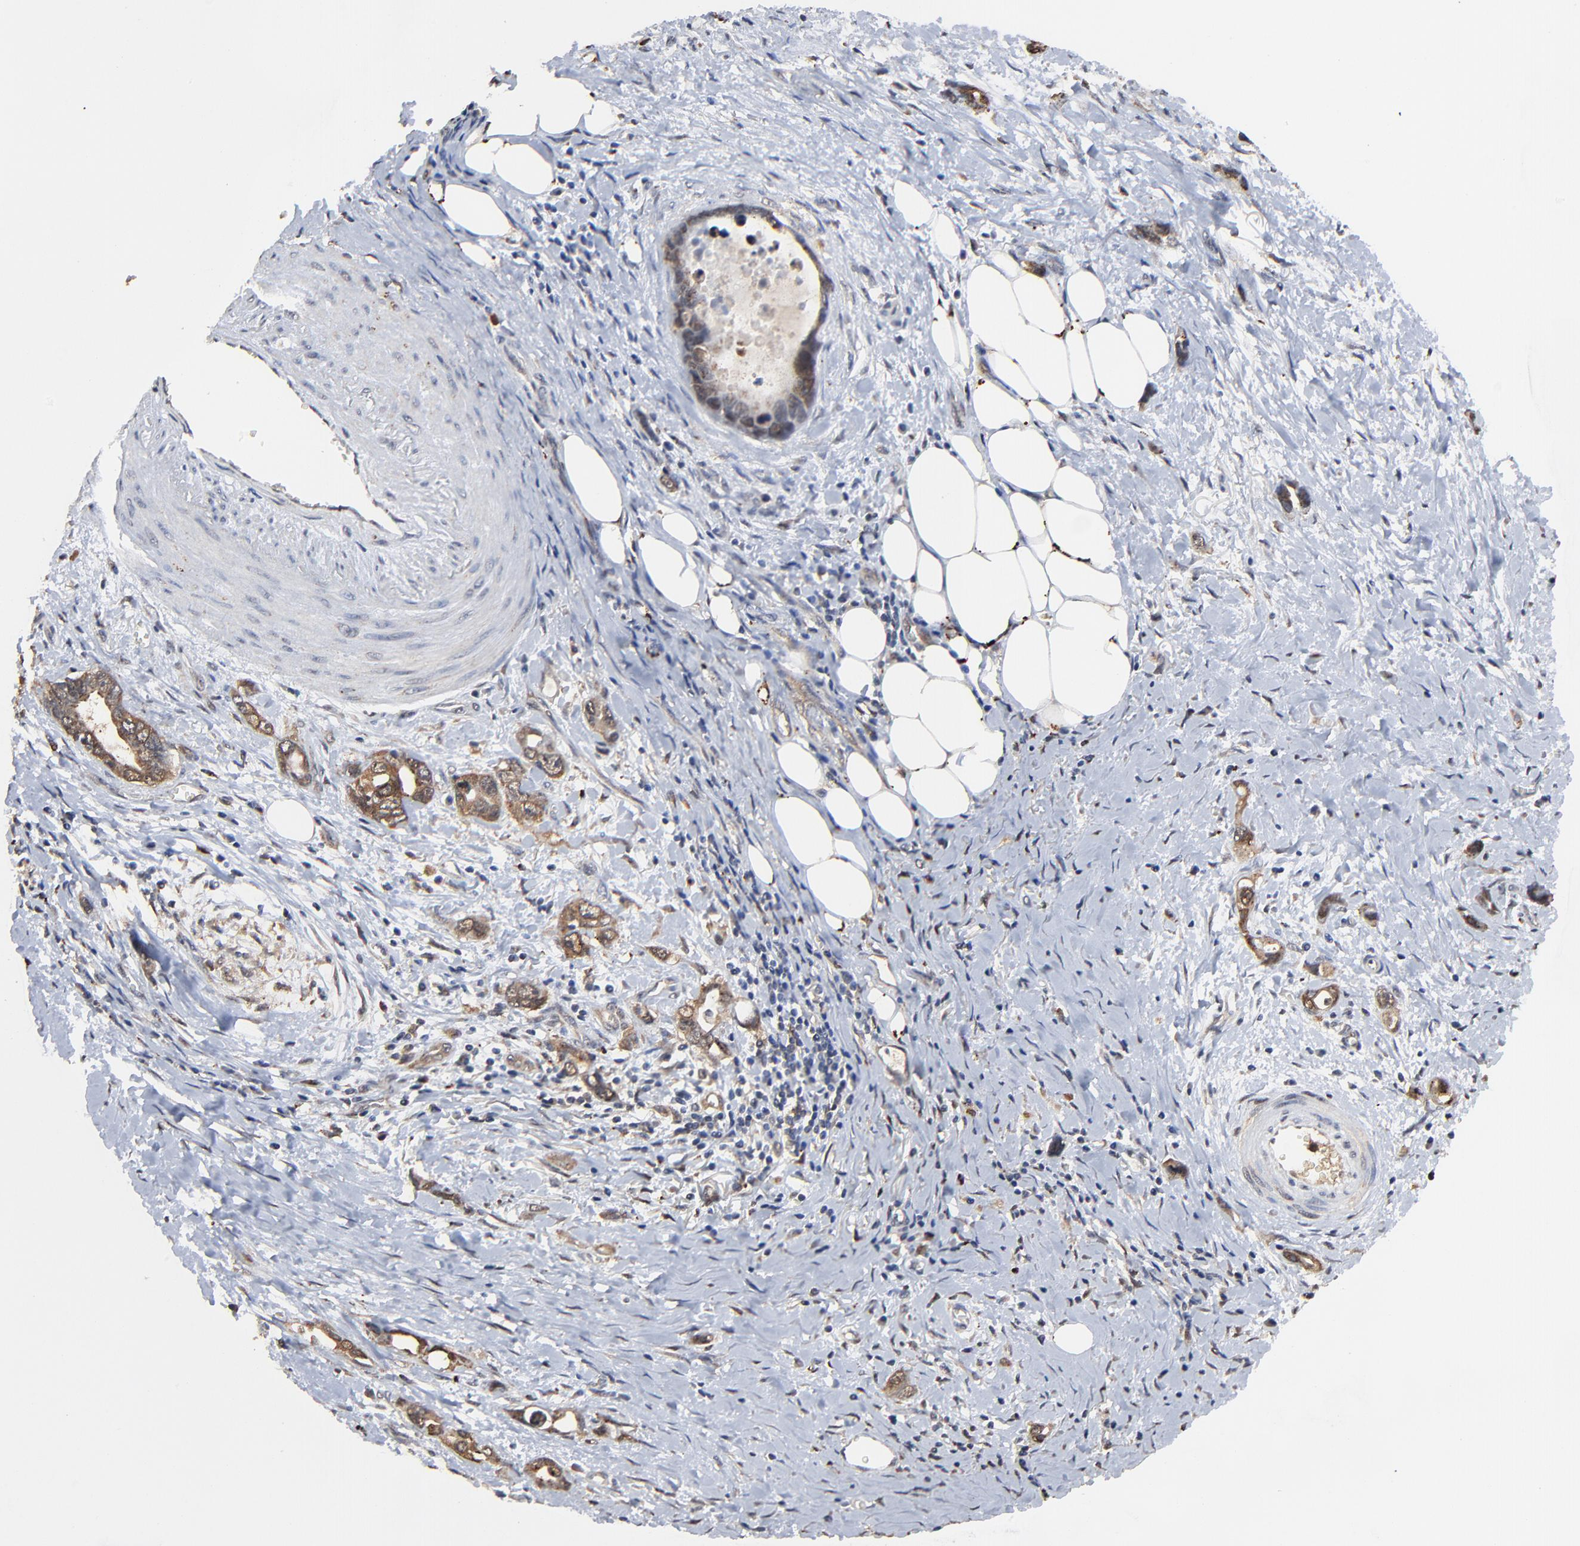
{"staining": {"intensity": "moderate", "quantity": ">75%", "location": "cytoplasmic/membranous"}, "tissue": "stomach cancer", "cell_type": "Tumor cells", "image_type": "cancer", "snomed": [{"axis": "morphology", "description": "Adenocarcinoma, NOS"}, {"axis": "topography", "description": "Stomach"}], "caption": "Human stomach cancer stained with a brown dye shows moderate cytoplasmic/membranous positive positivity in approximately >75% of tumor cells.", "gene": "LGALS3", "patient": {"sex": "male", "age": 78}}